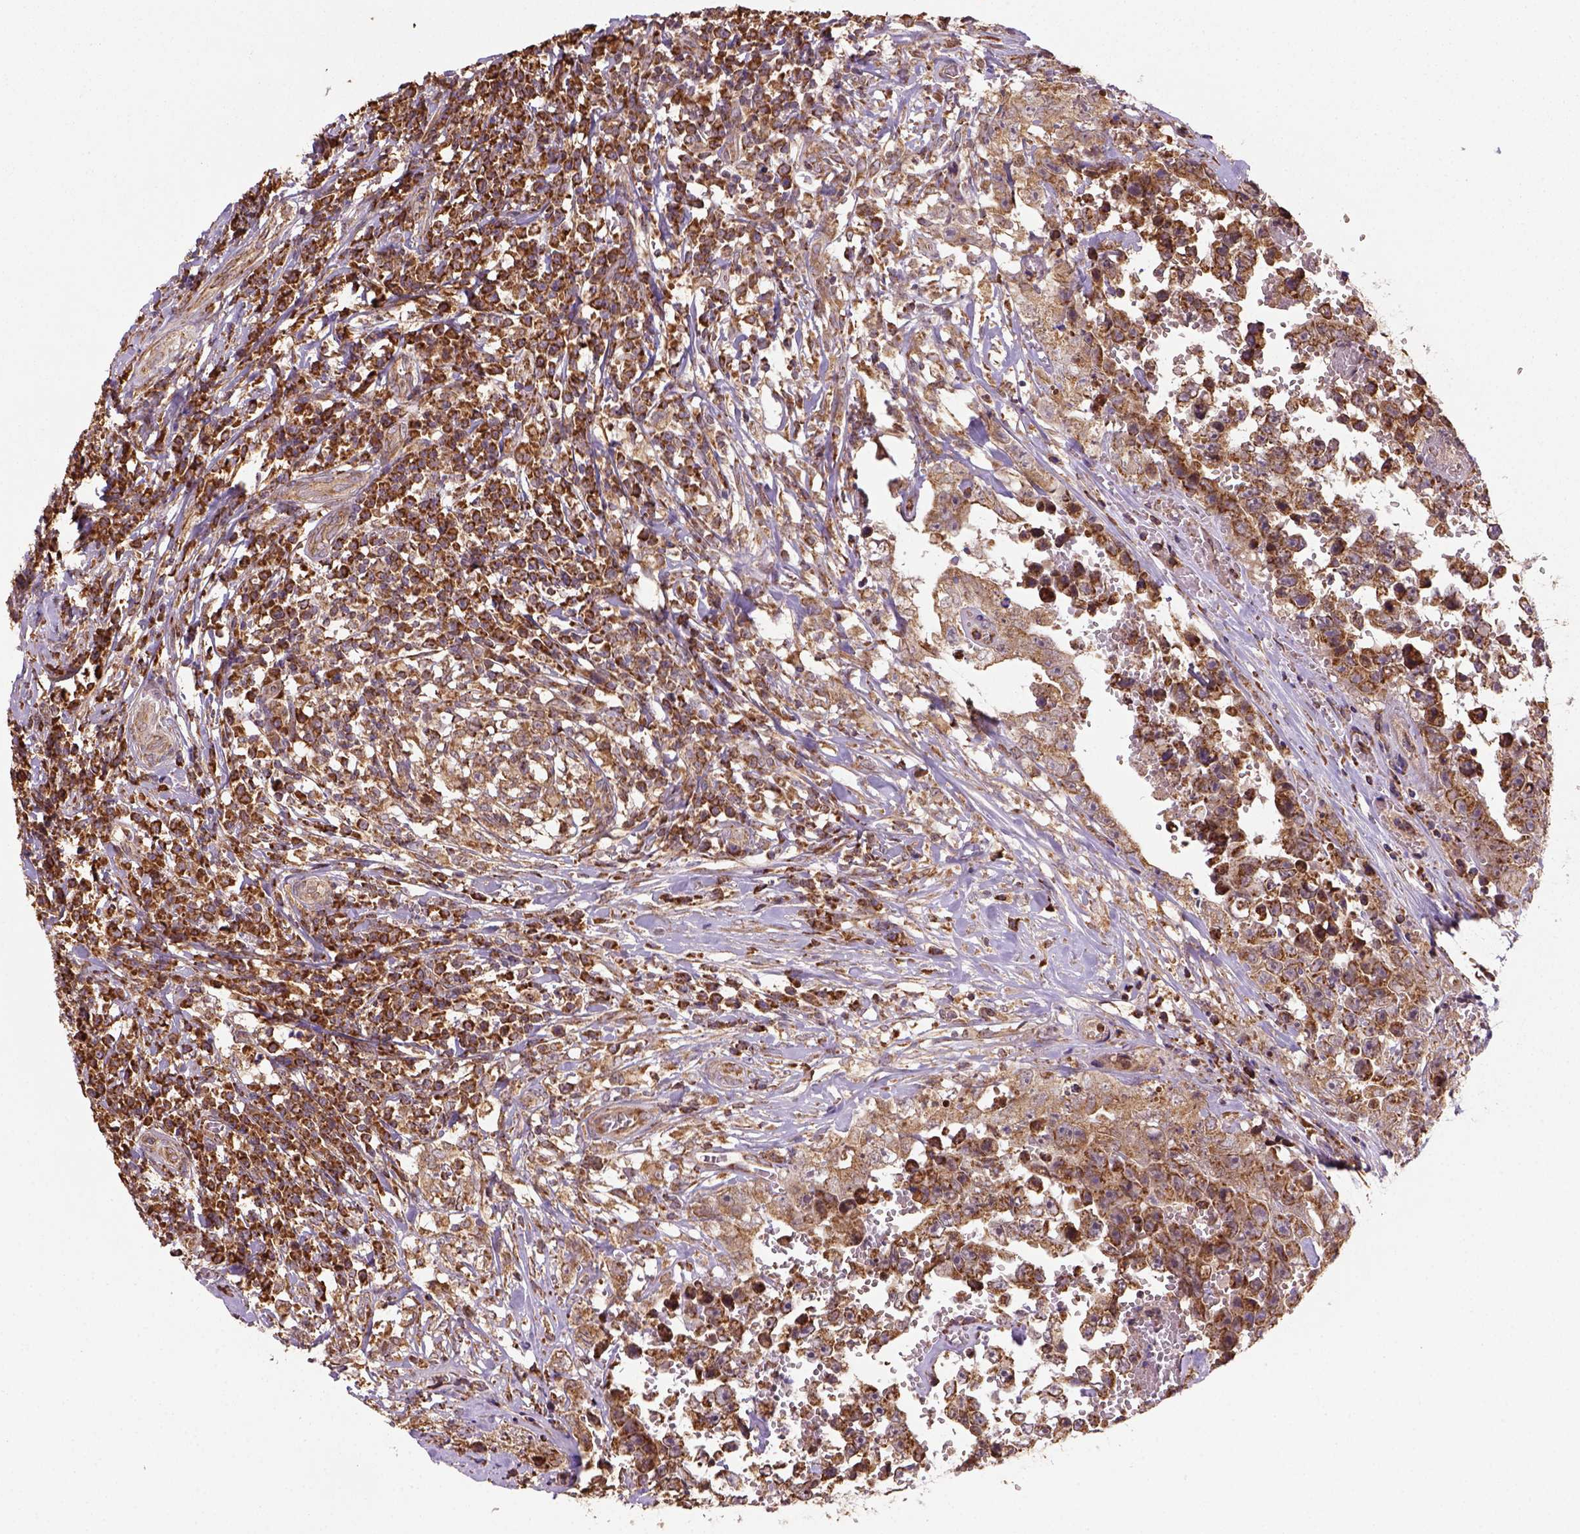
{"staining": {"intensity": "moderate", "quantity": ">75%", "location": "cytoplasmic/membranous"}, "tissue": "testis cancer", "cell_type": "Tumor cells", "image_type": "cancer", "snomed": [{"axis": "morphology", "description": "Carcinoma, Embryonal, NOS"}, {"axis": "topography", "description": "Testis"}], "caption": "High-power microscopy captured an immunohistochemistry photomicrograph of testis cancer (embryonal carcinoma), revealing moderate cytoplasmic/membranous expression in about >75% of tumor cells.", "gene": "MAPK8IP3", "patient": {"sex": "male", "age": 36}}